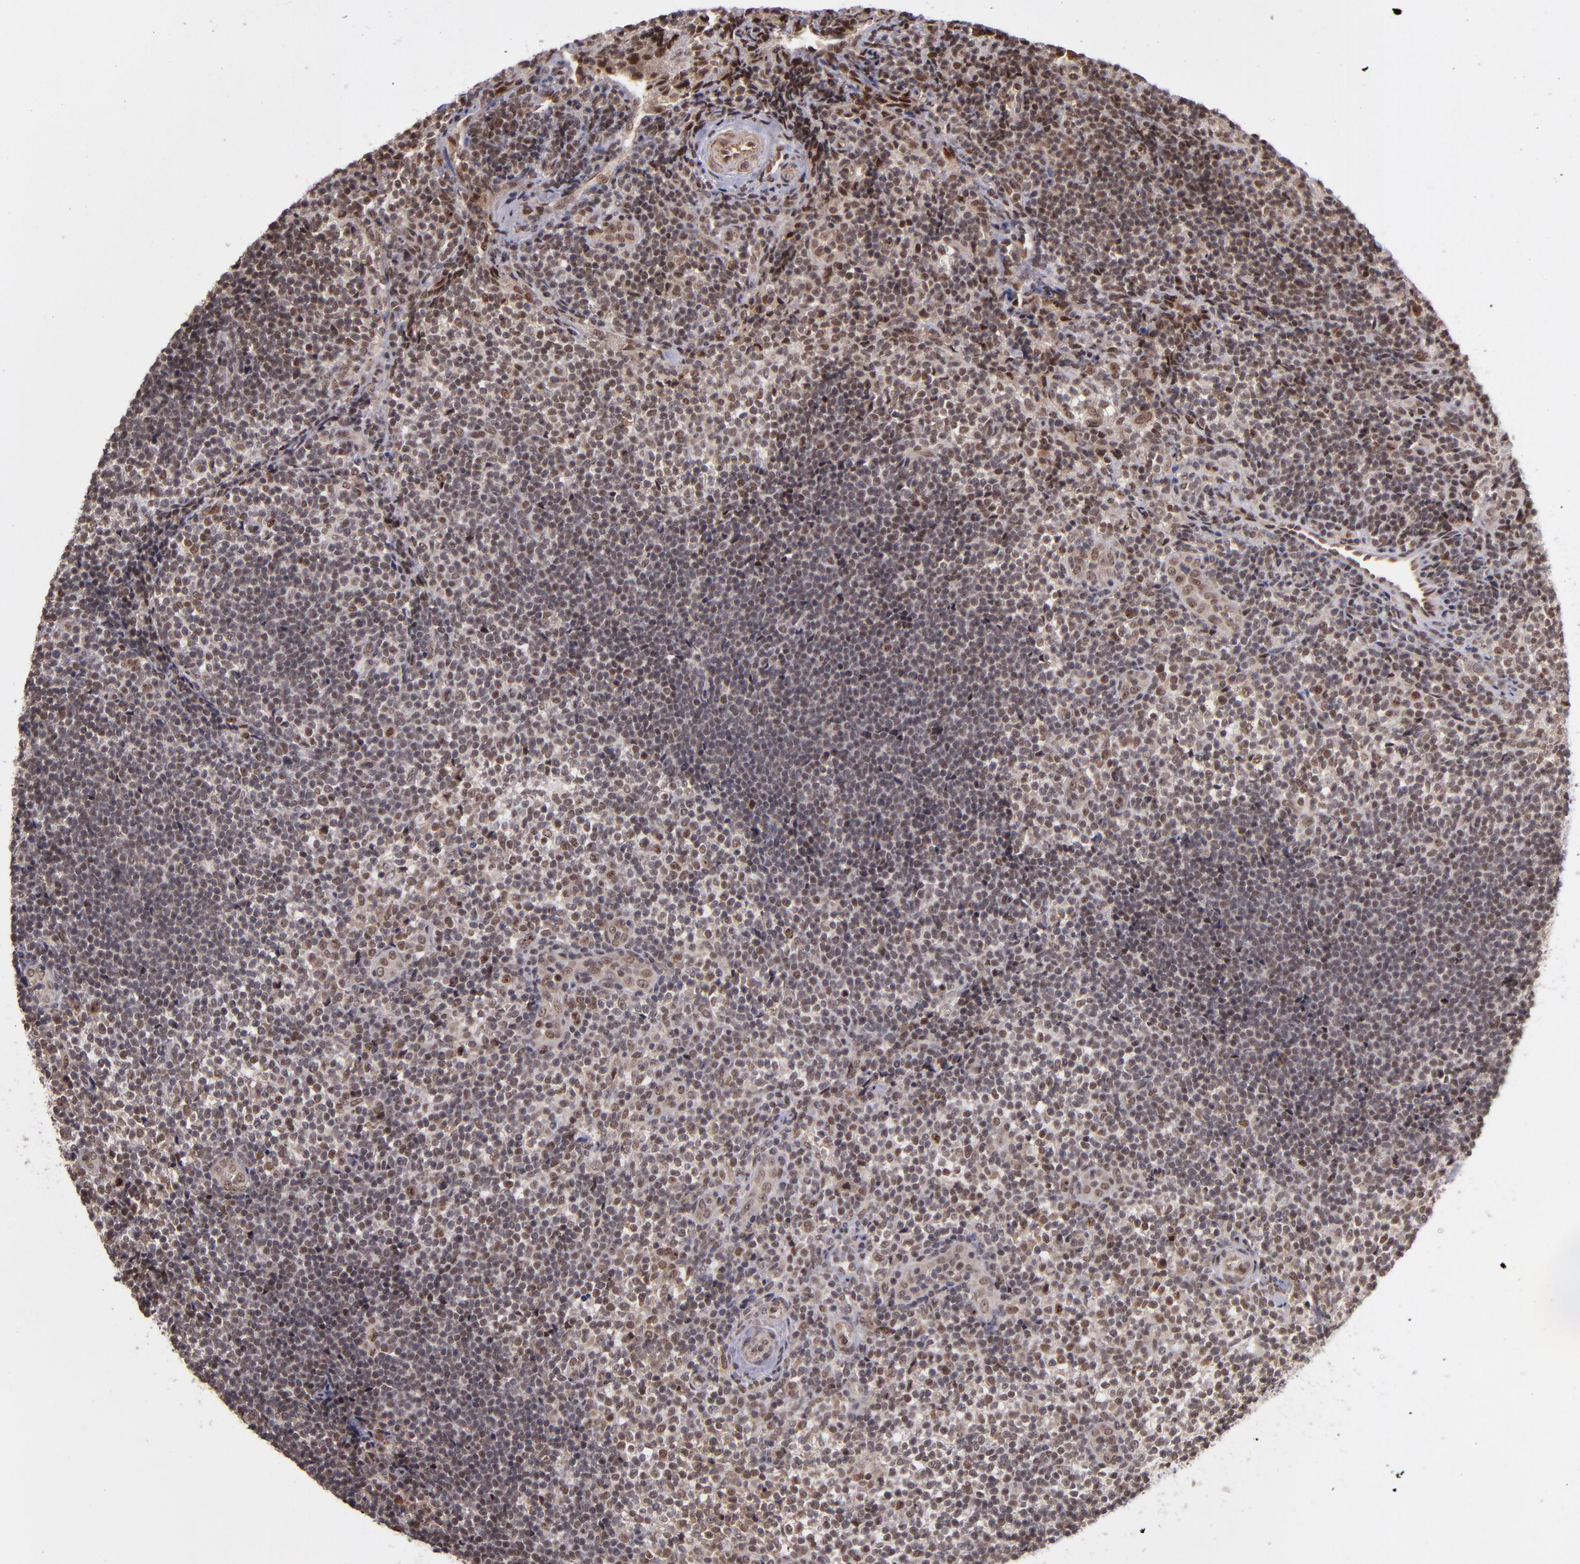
{"staining": {"intensity": "moderate", "quantity": "25%-75%", "location": "nuclear"}, "tissue": "lymphoma", "cell_type": "Tumor cells", "image_type": "cancer", "snomed": [{"axis": "morphology", "description": "Malignant lymphoma, non-Hodgkin's type, Low grade"}, {"axis": "topography", "description": "Lymph node"}], "caption": "Immunohistochemical staining of lymphoma displays moderate nuclear protein expression in about 25%-75% of tumor cells.", "gene": "ABHD12B", "patient": {"sex": "female", "age": 76}}